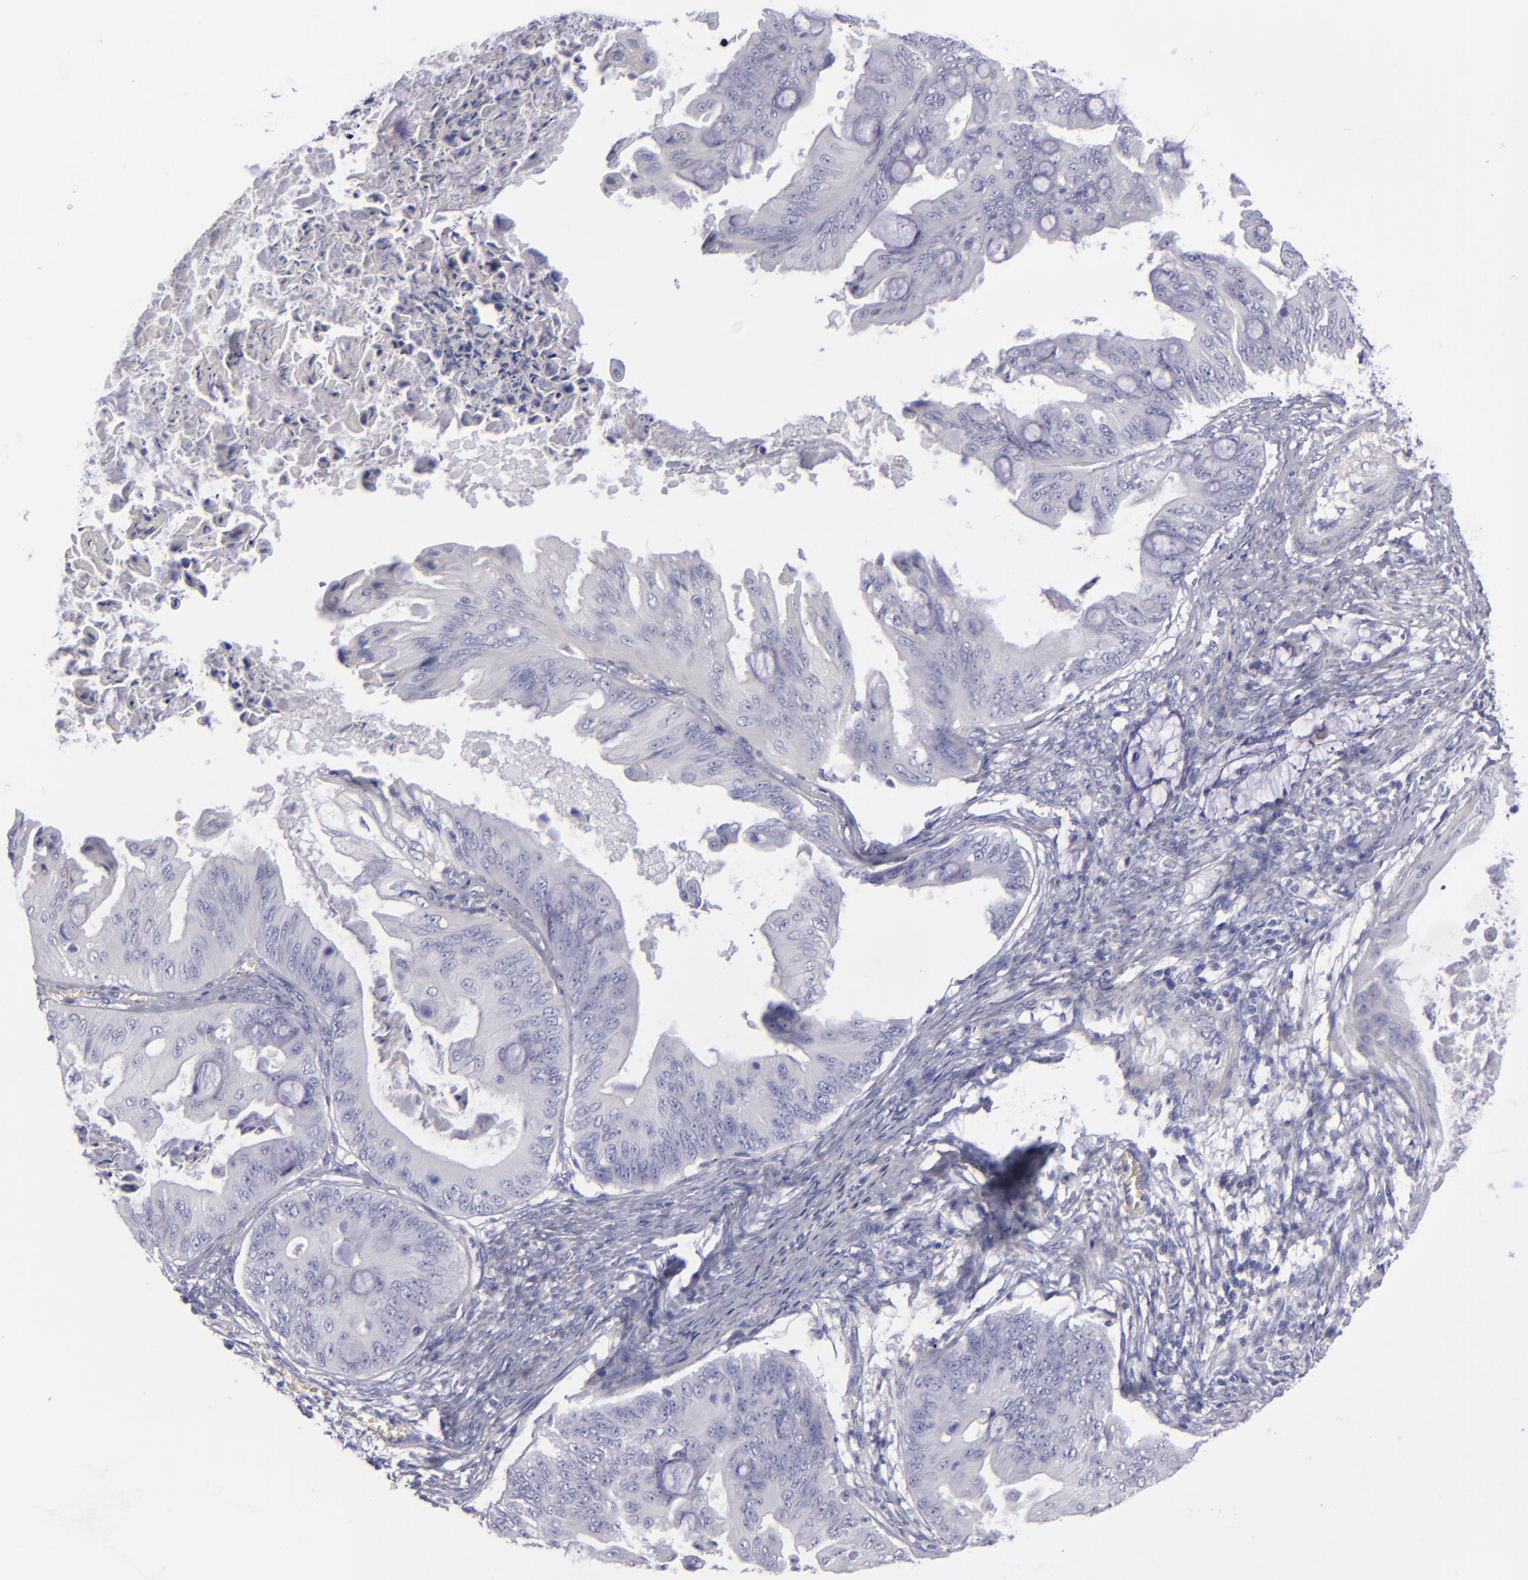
{"staining": {"intensity": "negative", "quantity": "none", "location": "none"}, "tissue": "ovarian cancer", "cell_type": "Tumor cells", "image_type": "cancer", "snomed": [{"axis": "morphology", "description": "Cystadenocarcinoma, mucinous, NOS"}, {"axis": "topography", "description": "Ovary"}], "caption": "This is a photomicrograph of IHC staining of ovarian cancer, which shows no positivity in tumor cells. (Stains: DAB (3,3'-diaminobenzidine) IHC with hematoxylin counter stain, Microscopy: brightfield microscopy at high magnification).", "gene": "CD22", "patient": {"sex": "female", "age": 37}}